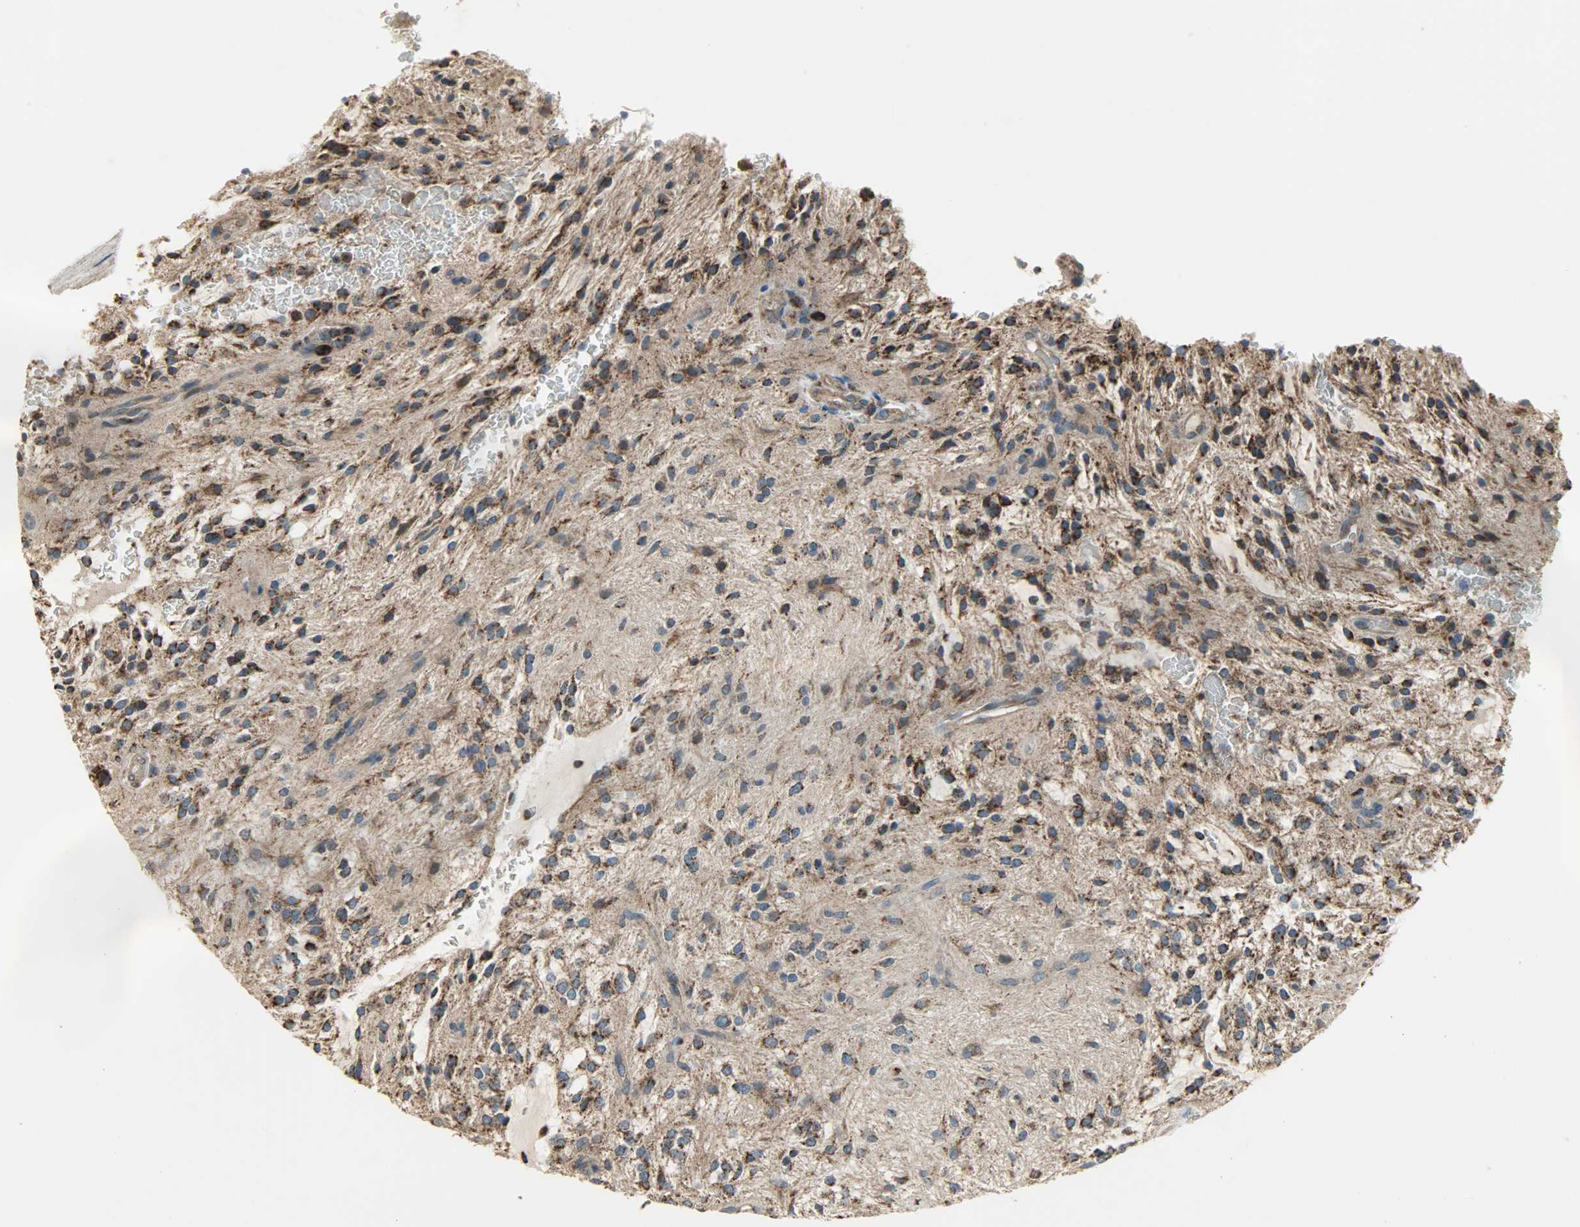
{"staining": {"intensity": "strong", "quantity": ">75%", "location": "cytoplasmic/membranous"}, "tissue": "glioma", "cell_type": "Tumor cells", "image_type": "cancer", "snomed": [{"axis": "morphology", "description": "Glioma, malignant, NOS"}, {"axis": "topography", "description": "Cerebellum"}], "caption": "Human malignant glioma stained for a protein (brown) demonstrates strong cytoplasmic/membranous positive expression in about >75% of tumor cells.", "gene": "AMT", "patient": {"sex": "female", "age": 10}}